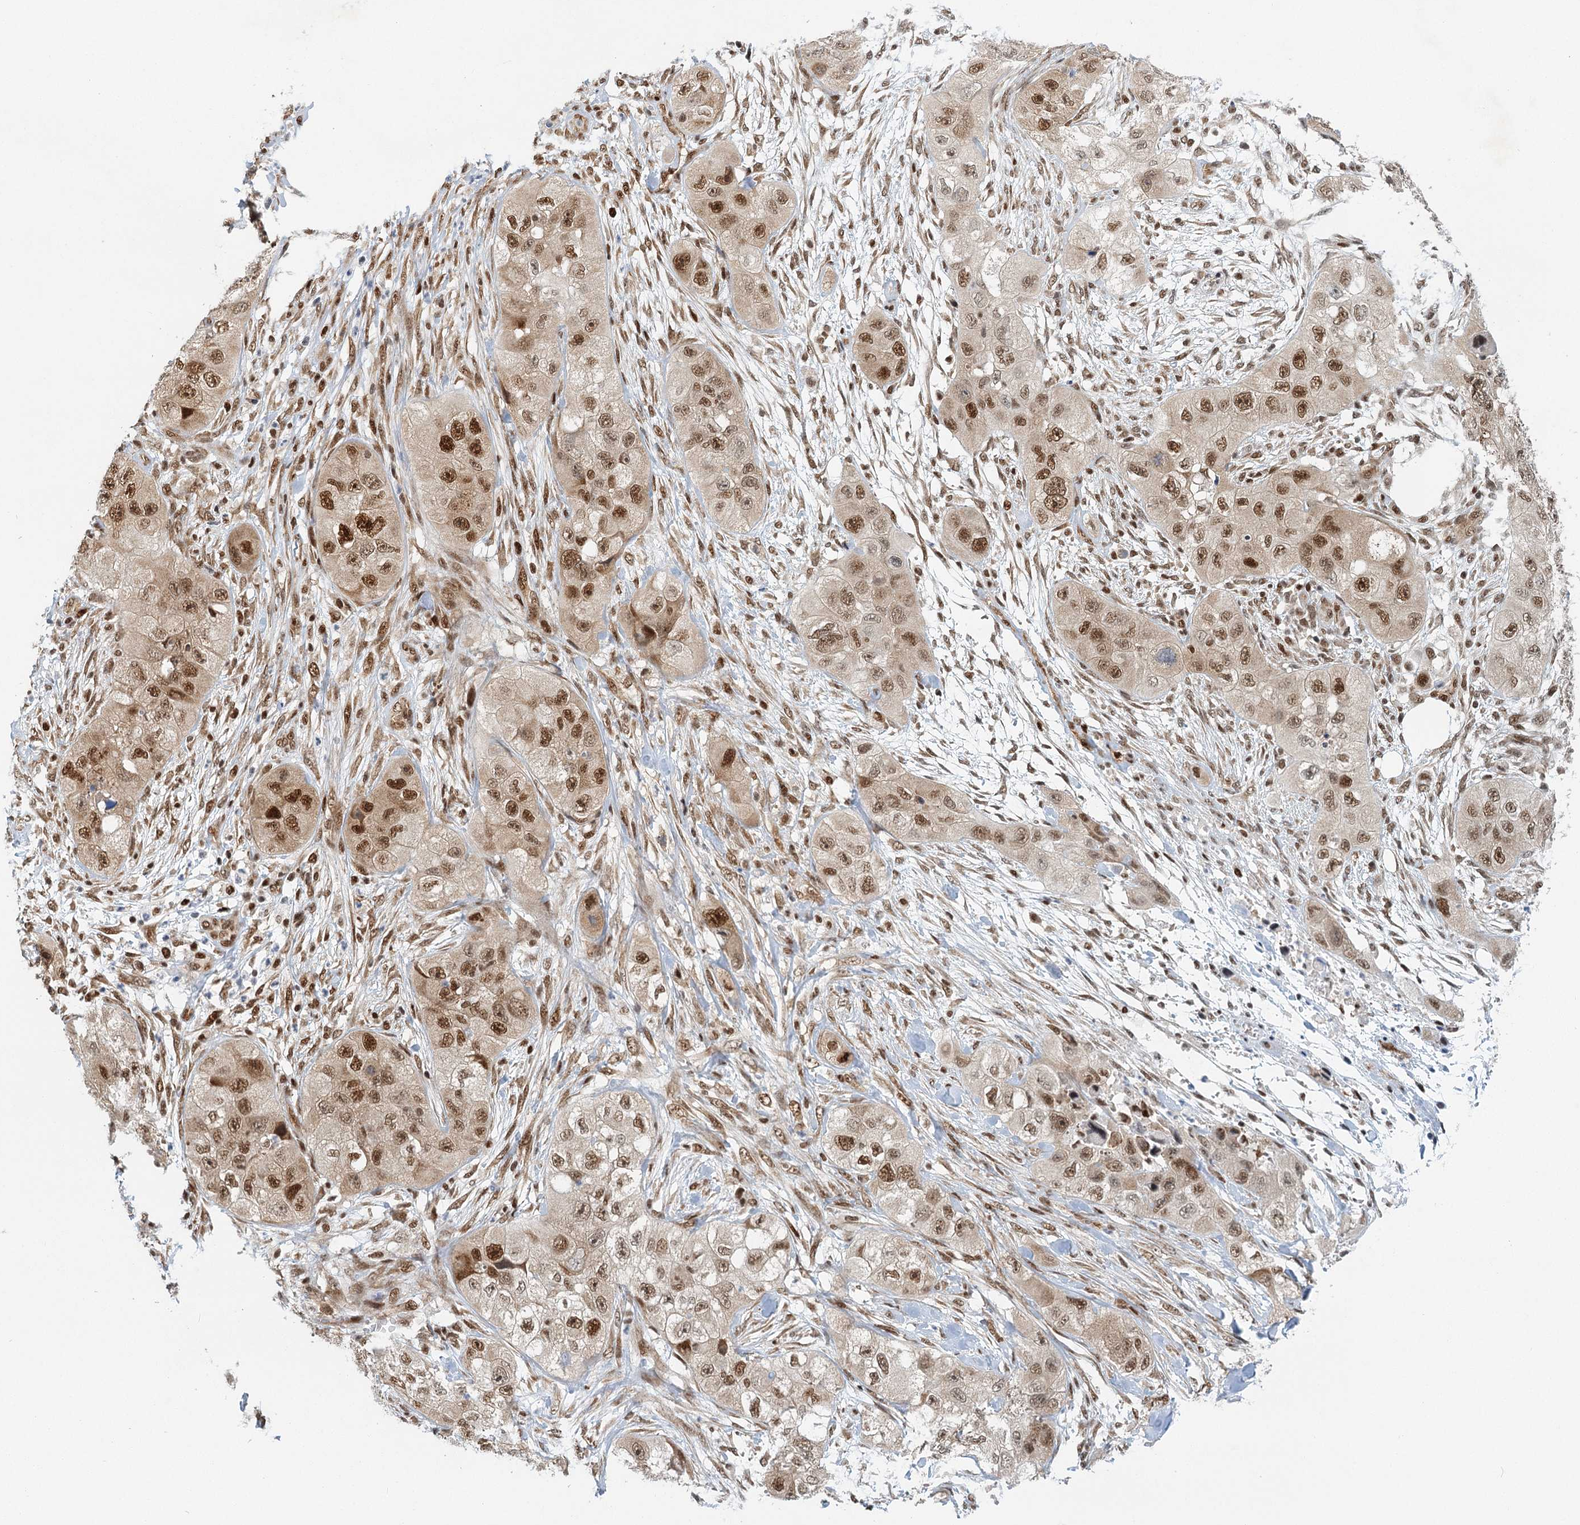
{"staining": {"intensity": "strong", "quantity": ">75%", "location": "nuclear"}, "tissue": "skin cancer", "cell_type": "Tumor cells", "image_type": "cancer", "snomed": [{"axis": "morphology", "description": "Squamous cell carcinoma, NOS"}, {"axis": "topography", "description": "Skin"}, {"axis": "topography", "description": "Subcutis"}], "caption": "Protein positivity by immunohistochemistry (IHC) displays strong nuclear expression in approximately >75% of tumor cells in skin cancer.", "gene": "GPATCH11", "patient": {"sex": "male", "age": 73}}